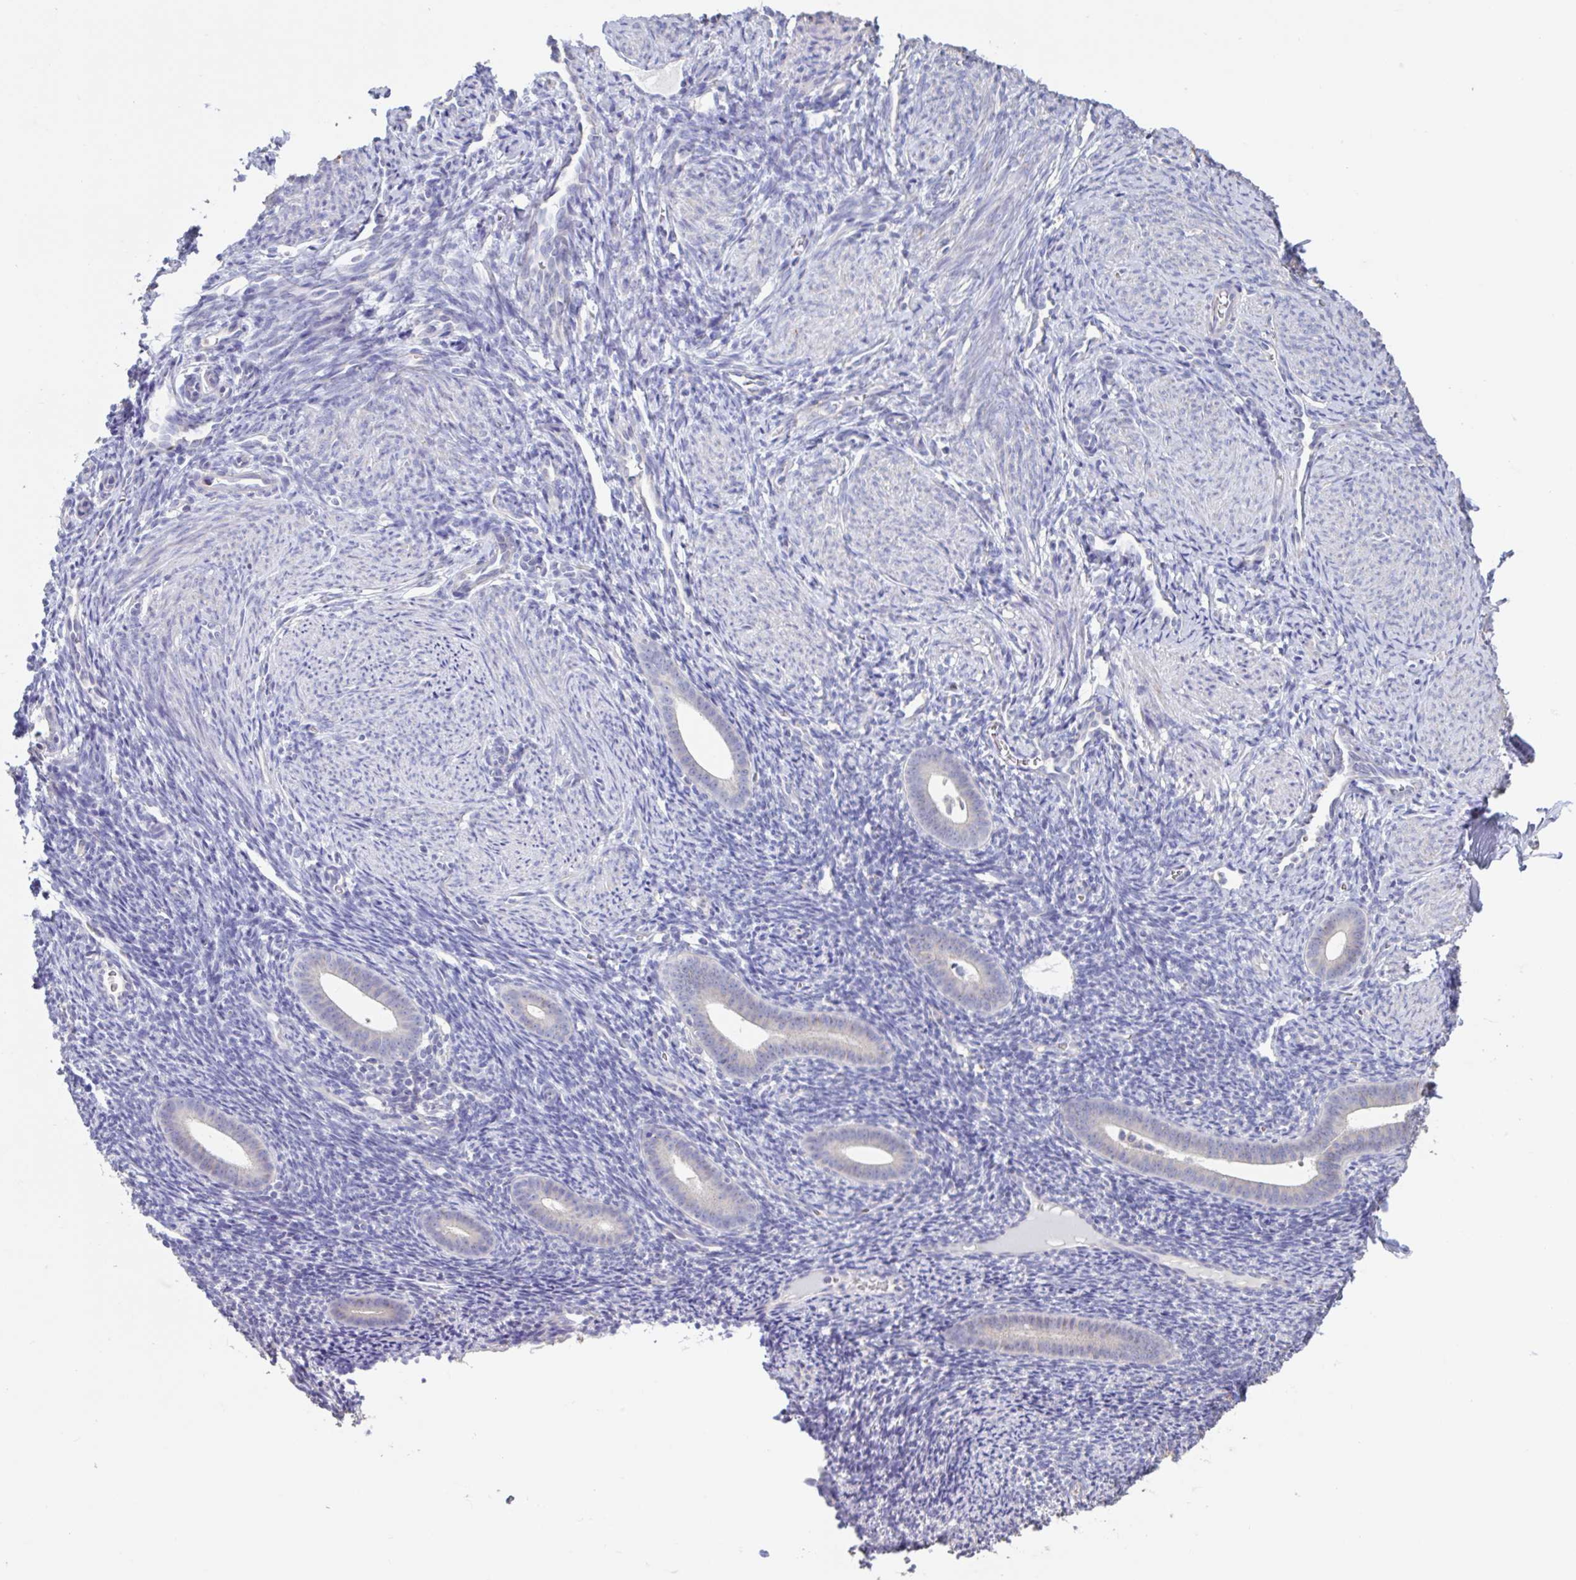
{"staining": {"intensity": "negative", "quantity": "none", "location": "none"}, "tissue": "endometrium", "cell_type": "Cells in endometrial stroma", "image_type": "normal", "snomed": [{"axis": "morphology", "description": "Normal tissue, NOS"}, {"axis": "topography", "description": "Endometrium"}], "caption": "Cells in endometrial stroma show no significant protein staining in benign endometrium. Brightfield microscopy of immunohistochemistry stained with DAB (brown) and hematoxylin (blue), captured at high magnification.", "gene": "CHMP5", "patient": {"sex": "female", "age": 39}}